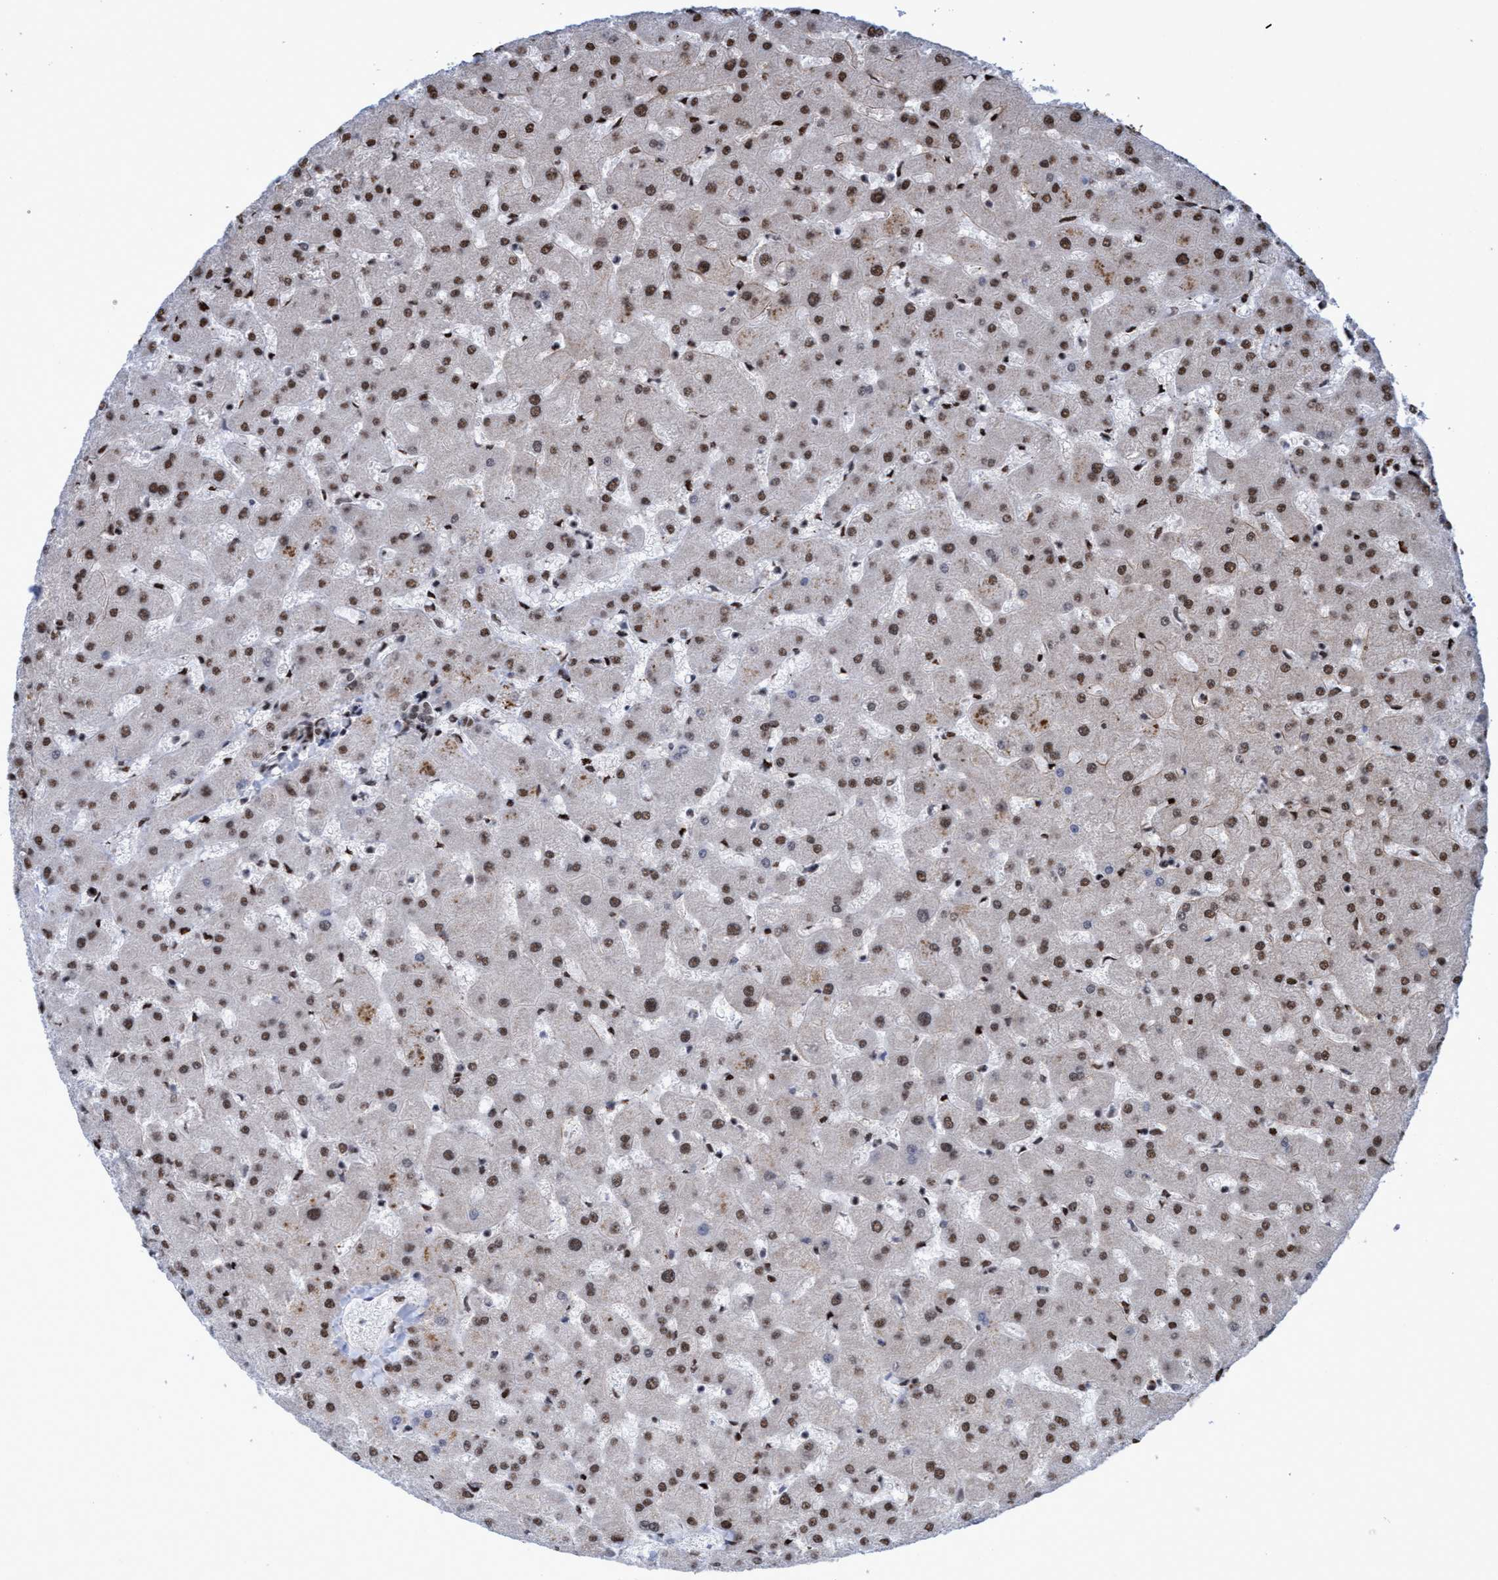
{"staining": {"intensity": "weak", "quantity": "25%-75%", "location": "nuclear"}, "tissue": "liver", "cell_type": "Cholangiocytes", "image_type": "normal", "snomed": [{"axis": "morphology", "description": "Normal tissue, NOS"}, {"axis": "topography", "description": "Liver"}], "caption": "Protein expression analysis of benign human liver reveals weak nuclear staining in approximately 25%-75% of cholangiocytes. The staining was performed using DAB (3,3'-diaminobenzidine) to visualize the protein expression in brown, while the nuclei were stained in blue with hematoxylin (Magnification: 20x).", "gene": "GLT6D1", "patient": {"sex": "female", "age": 63}}